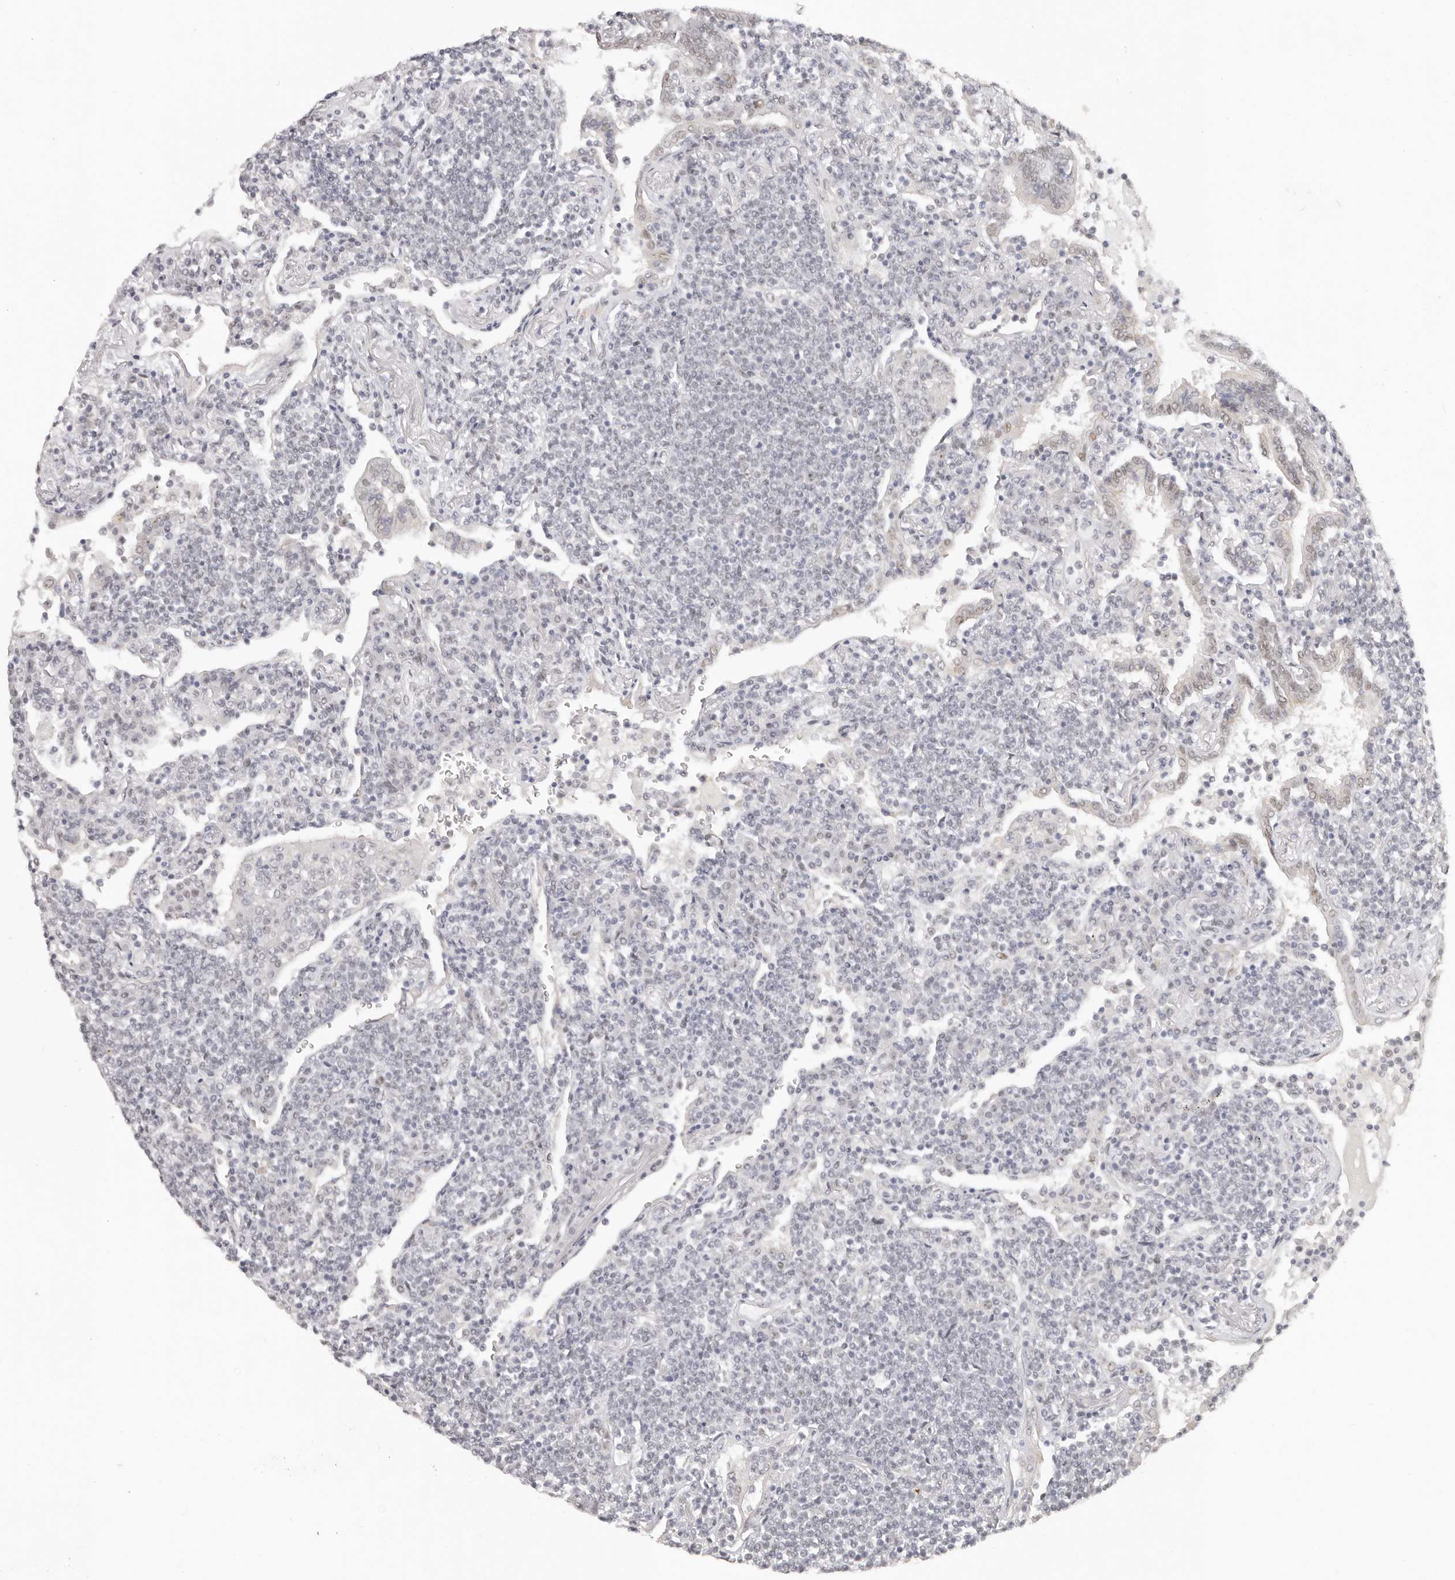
{"staining": {"intensity": "negative", "quantity": "none", "location": "none"}, "tissue": "lymphoma", "cell_type": "Tumor cells", "image_type": "cancer", "snomed": [{"axis": "morphology", "description": "Malignant lymphoma, non-Hodgkin's type, Low grade"}, {"axis": "topography", "description": "Lung"}], "caption": "This image is of malignant lymphoma, non-Hodgkin's type (low-grade) stained with immunohistochemistry to label a protein in brown with the nuclei are counter-stained blue. There is no positivity in tumor cells.", "gene": "LARP7", "patient": {"sex": "female", "age": 71}}